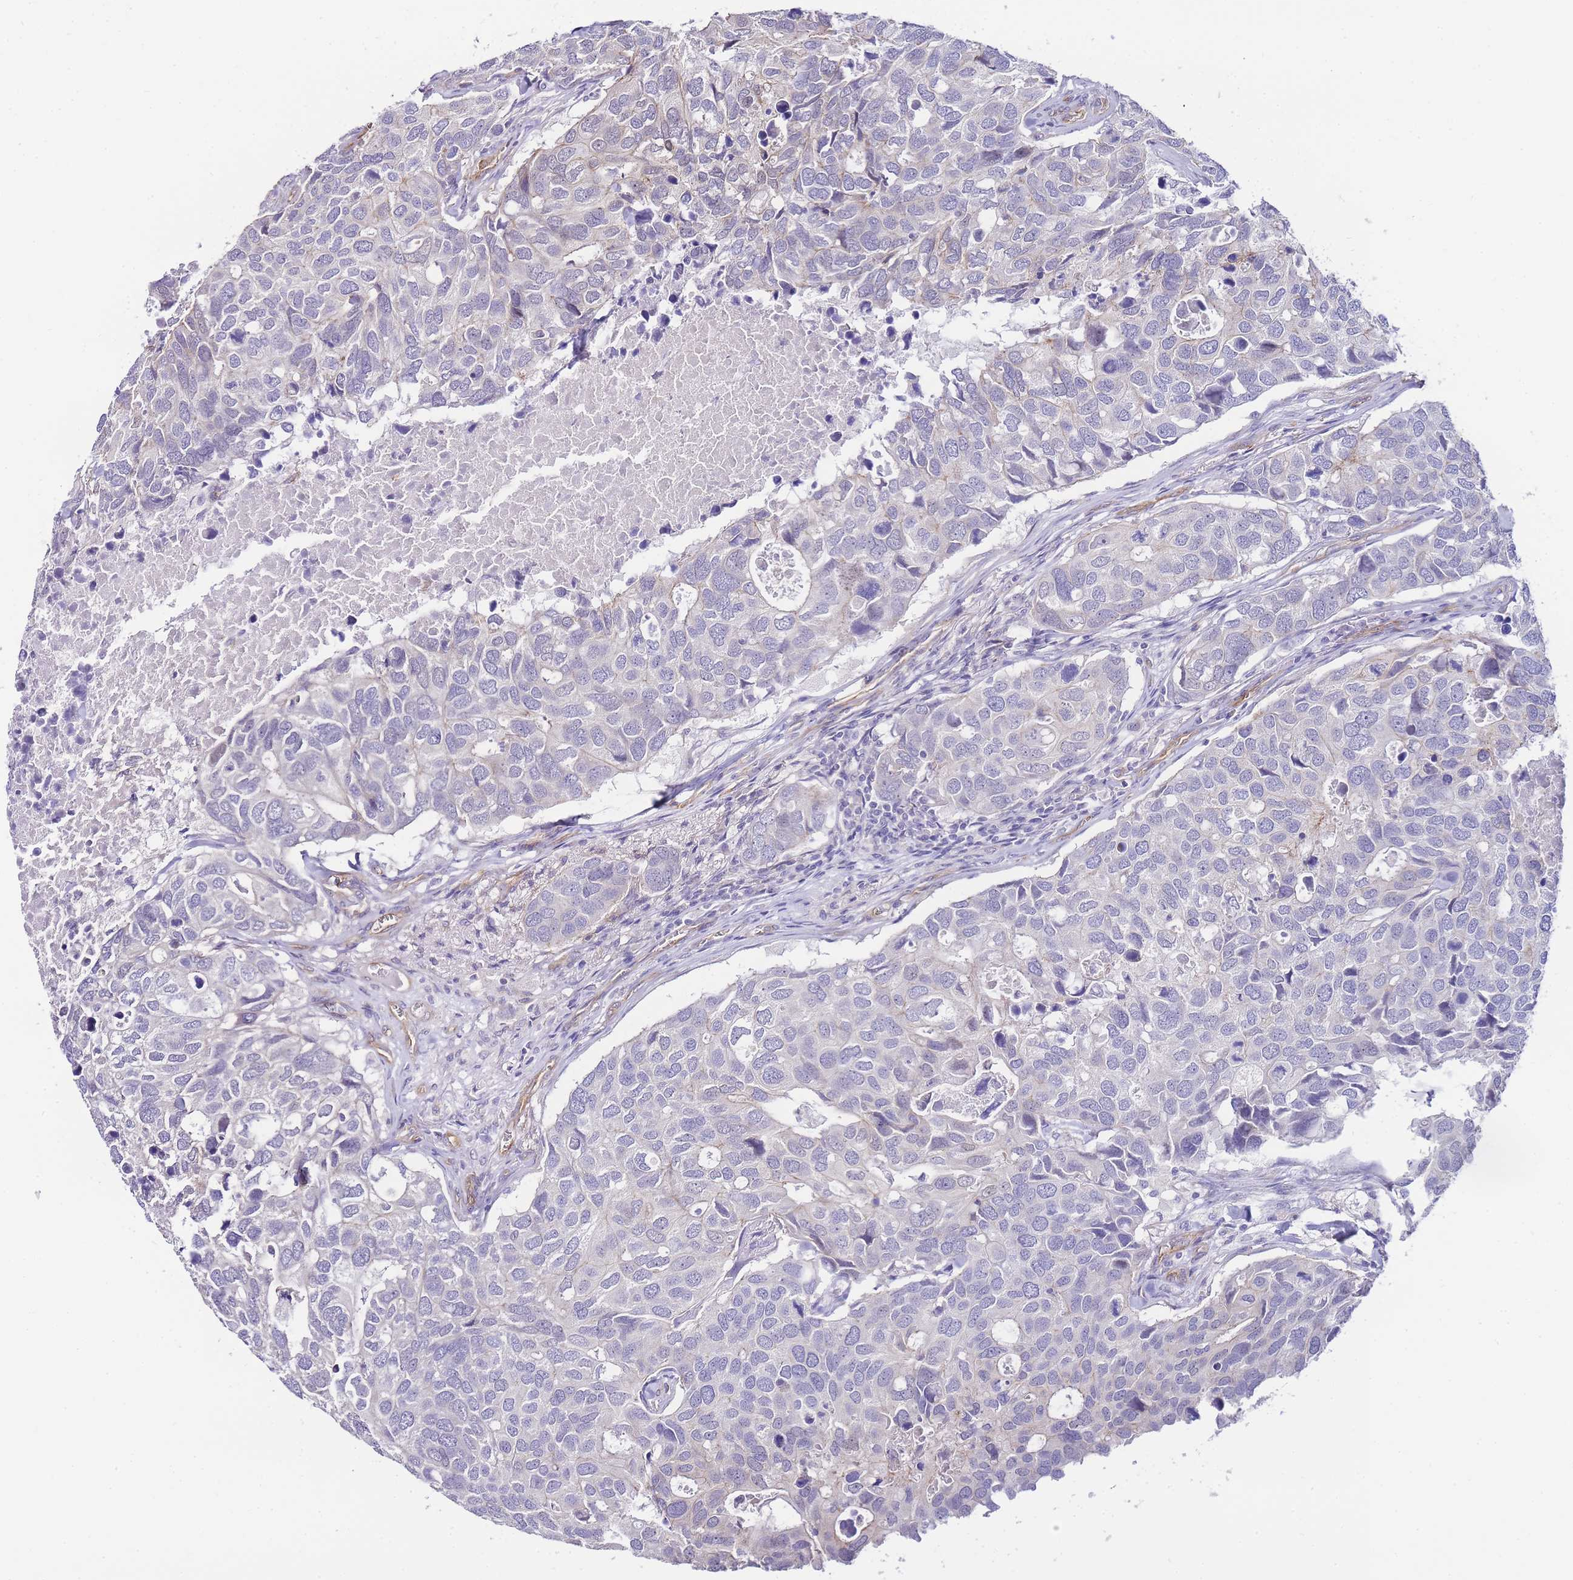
{"staining": {"intensity": "negative", "quantity": "none", "location": "none"}, "tissue": "breast cancer", "cell_type": "Tumor cells", "image_type": "cancer", "snomed": [{"axis": "morphology", "description": "Duct carcinoma"}, {"axis": "topography", "description": "Breast"}], "caption": "Immunohistochemistry (IHC) of human intraductal carcinoma (breast) shows no staining in tumor cells.", "gene": "PDCD7", "patient": {"sex": "female", "age": 83}}